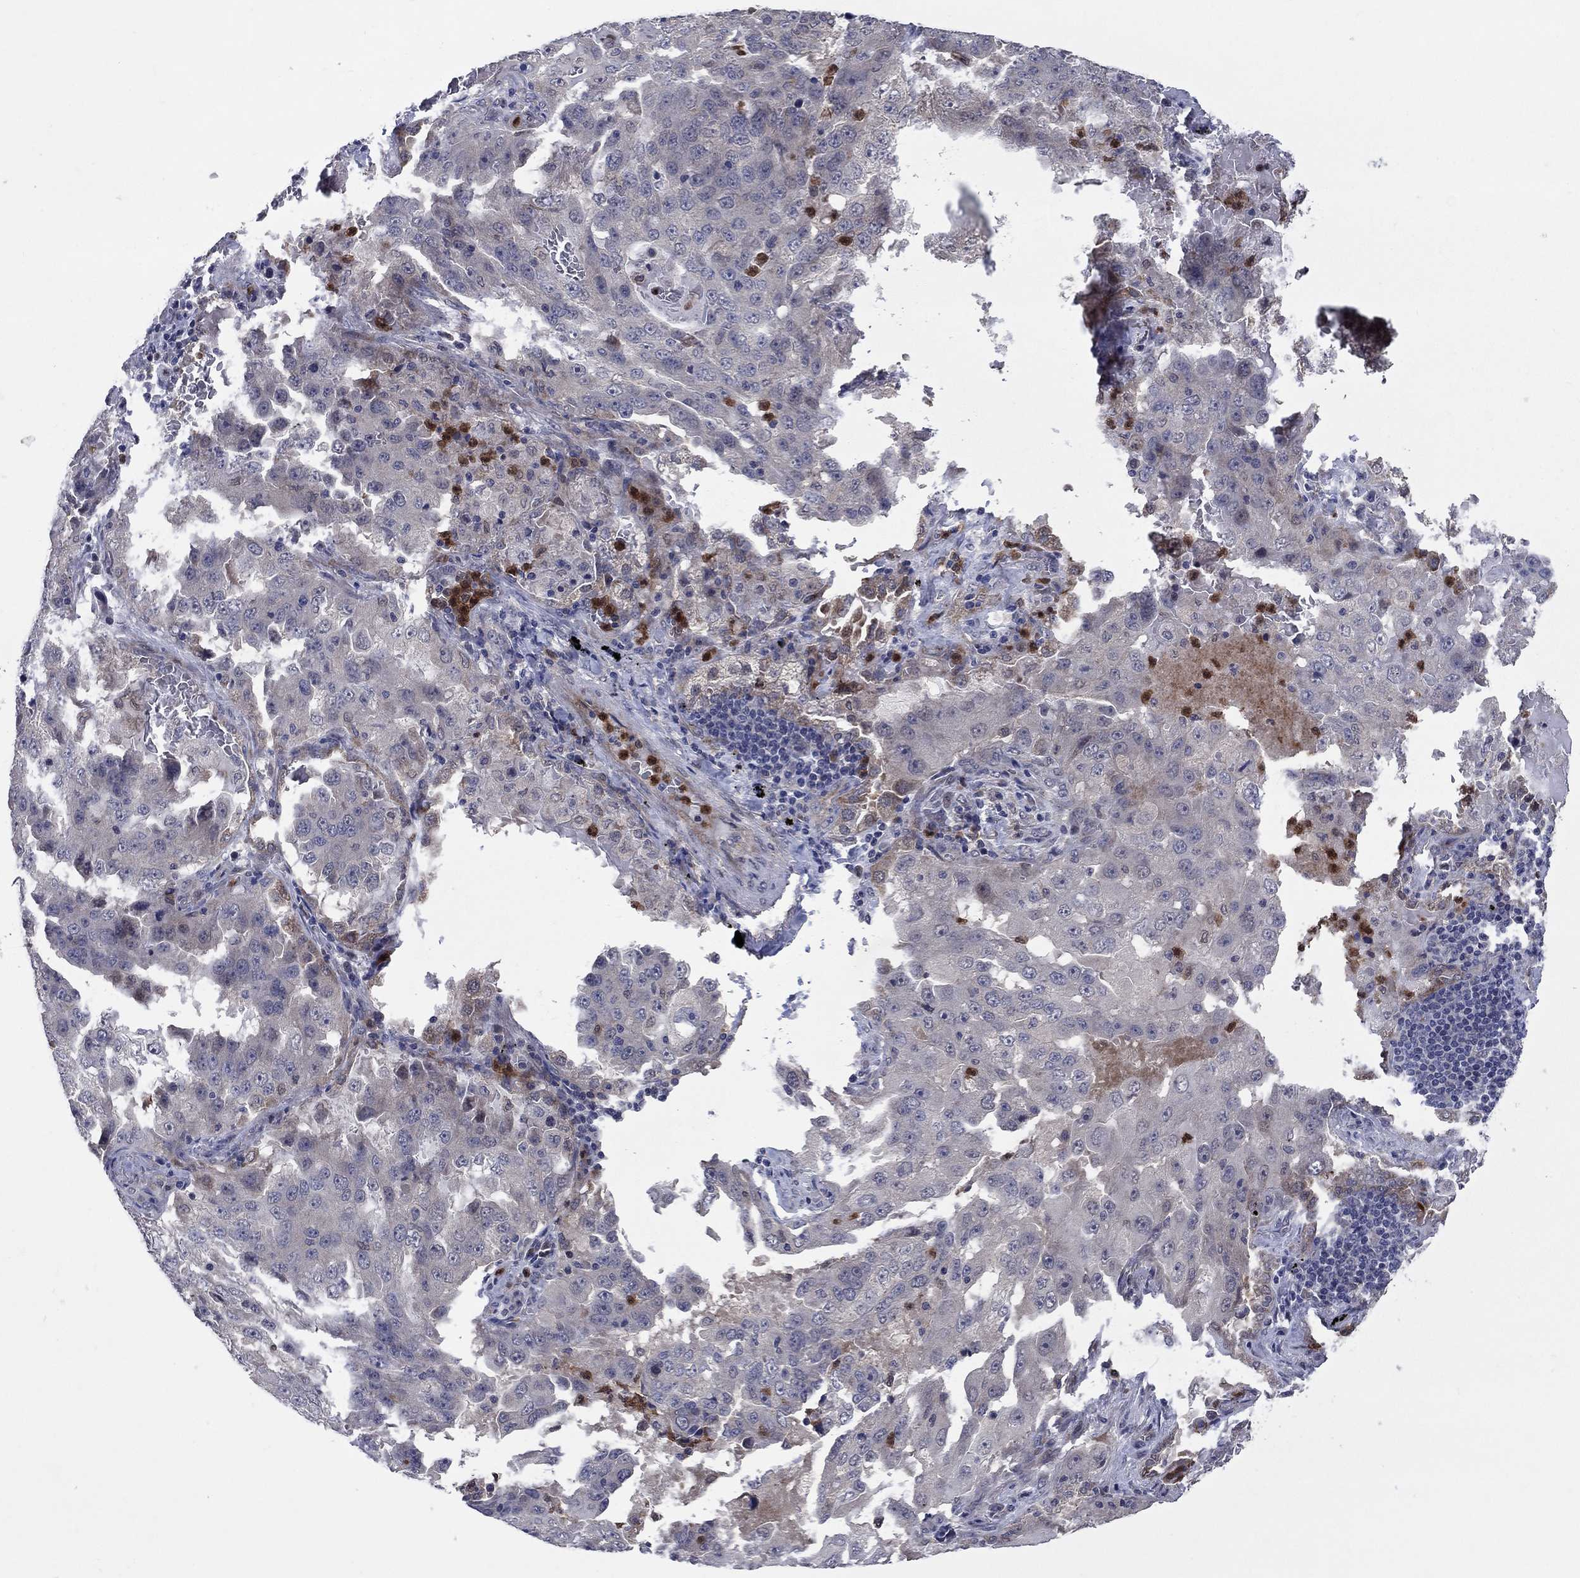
{"staining": {"intensity": "weak", "quantity": "<25%", "location": "cytoplasmic/membranous"}, "tissue": "lung cancer", "cell_type": "Tumor cells", "image_type": "cancer", "snomed": [{"axis": "morphology", "description": "Adenocarcinoma, NOS"}, {"axis": "topography", "description": "Lung"}], "caption": "Immunohistochemical staining of human adenocarcinoma (lung) exhibits no significant positivity in tumor cells.", "gene": "MSRB1", "patient": {"sex": "female", "age": 61}}